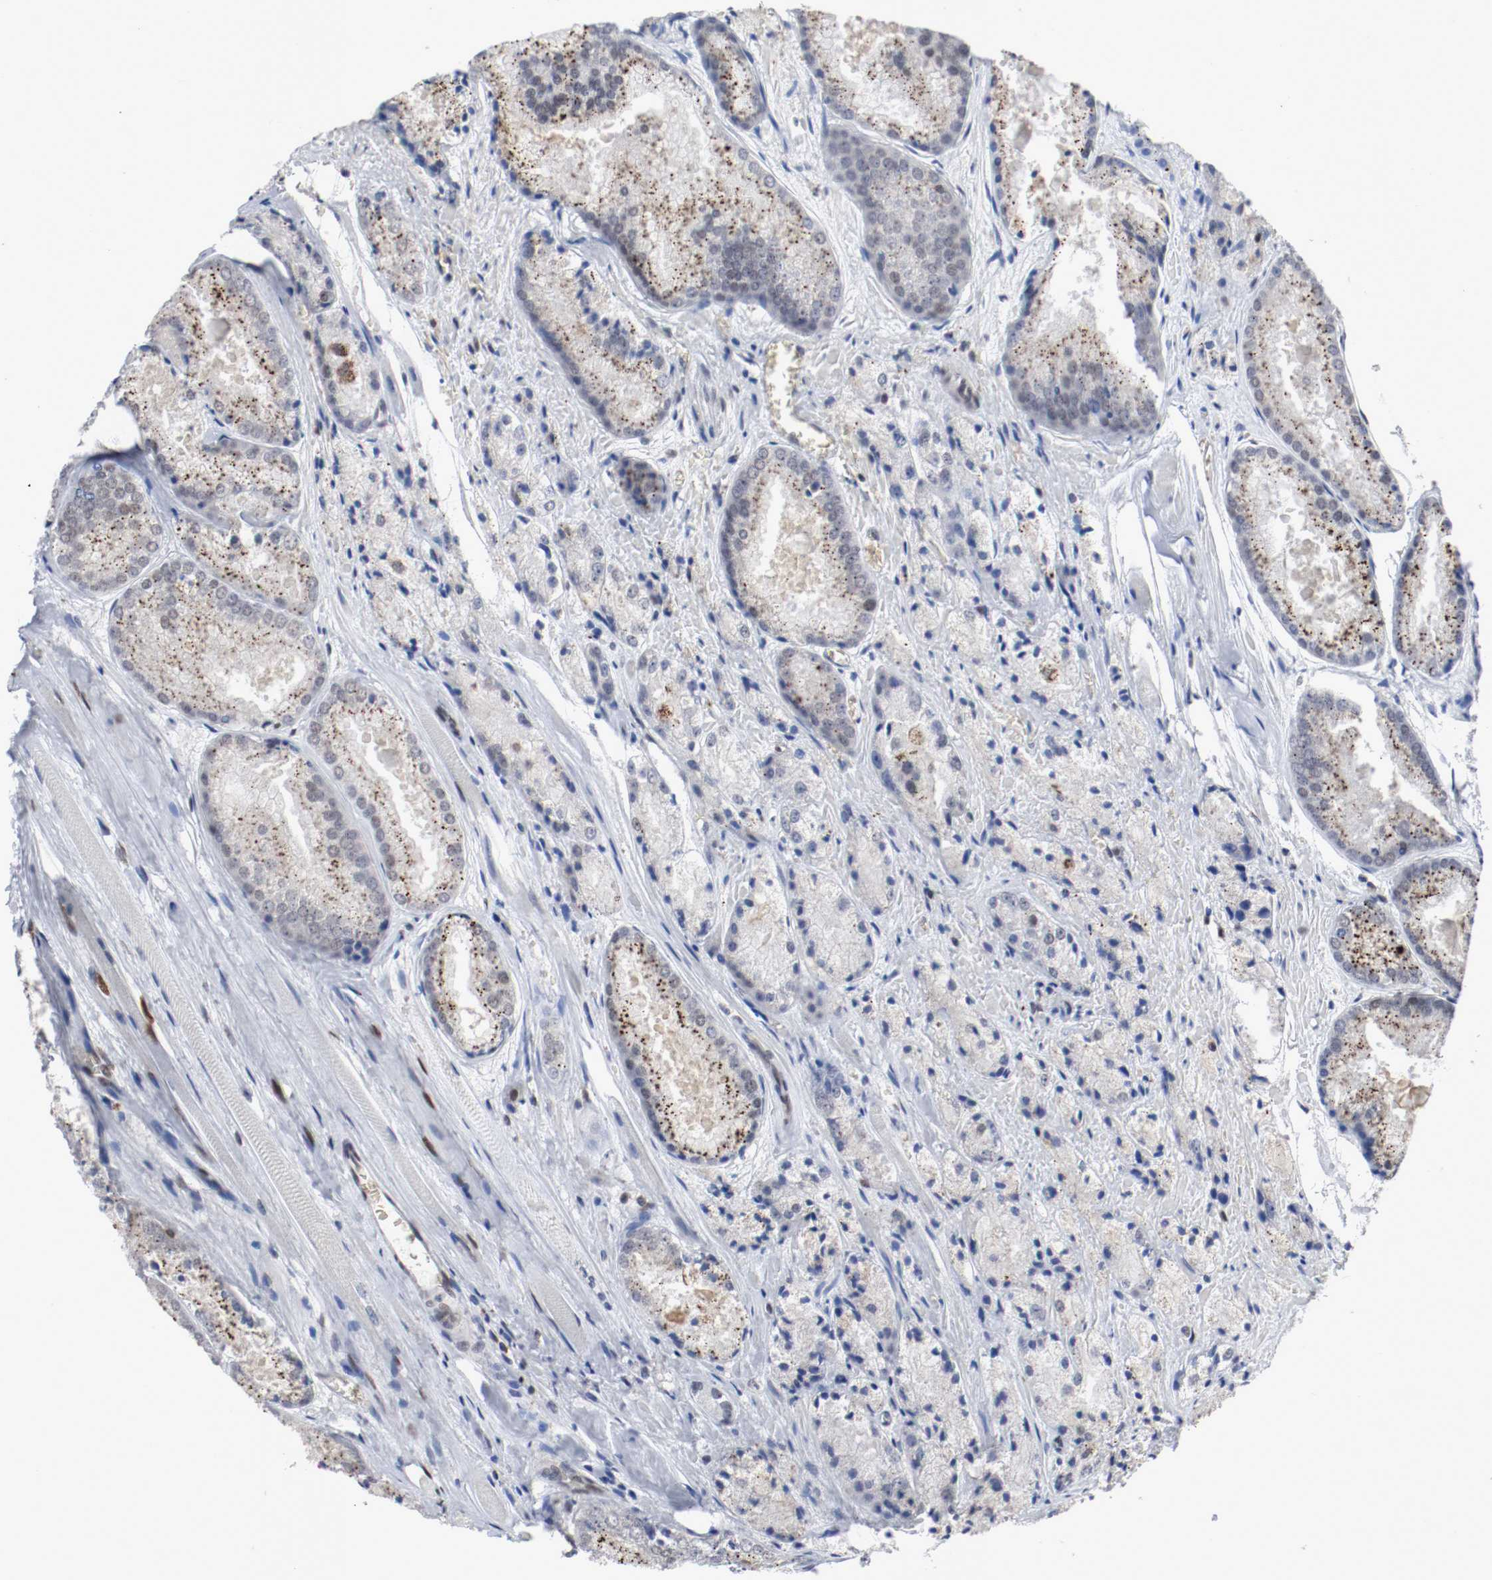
{"staining": {"intensity": "moderate", "quantity": "25%-75%", "location": "cytoplasmic/membranous"}, "tissue": "prostate cancer", "cell_type": "Tumor cells", "image_type": "cancer", "snomed": [{"axis": "morphology", "description": "Adenocarcinoma, Low grade"}, {"axis": "topography", "description": "Prostate"}], "caption": "Human prostate cancer (low-grade adenocarcinoma) stained with a protein marker displays moderate staining in tumor cells.", "gene": "JUND", "patient": {"sex": "male", "age": 64}}